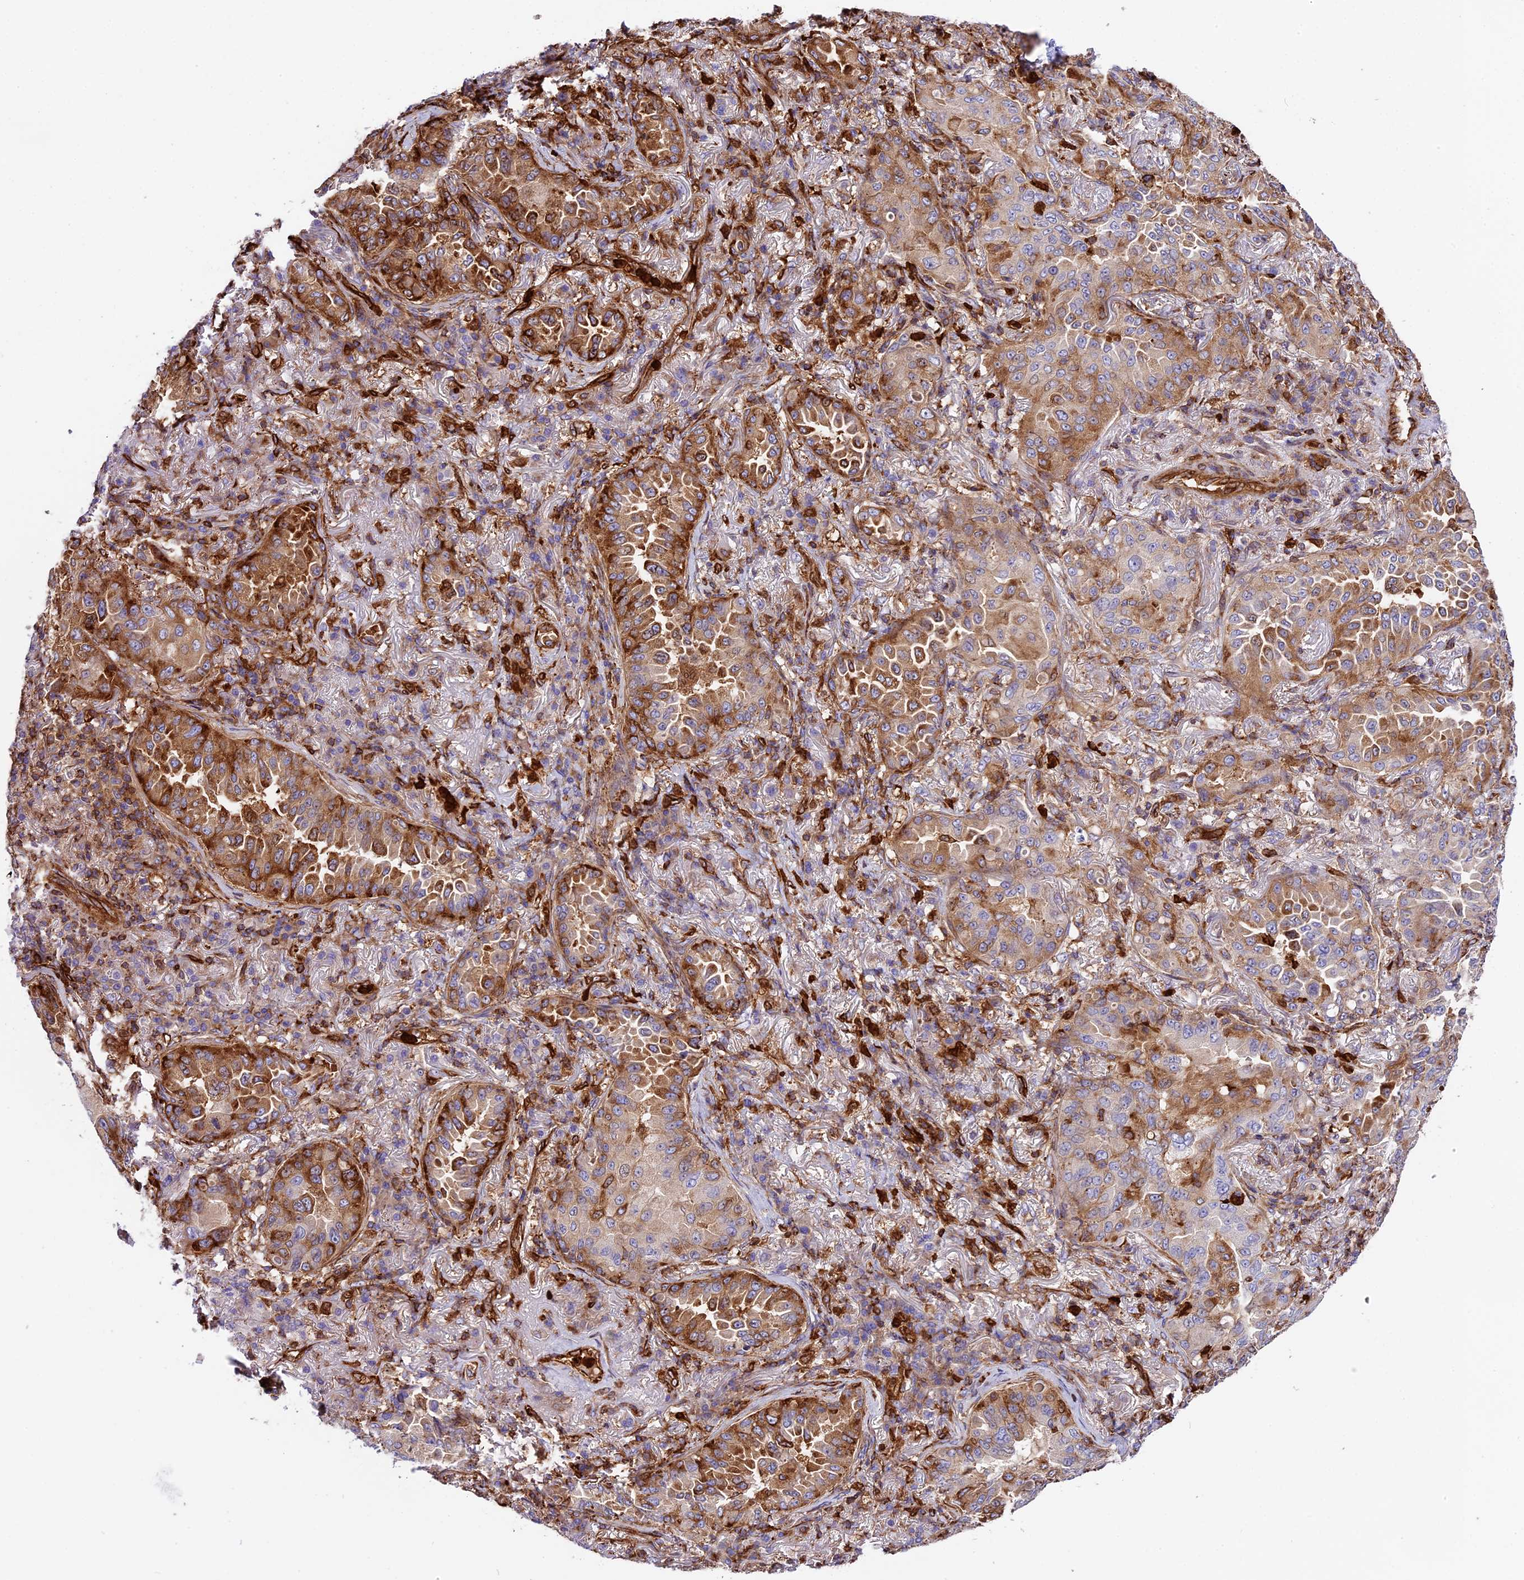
{"staining": {"intensity": "moderate", "quantity": ">75%", "location": "cytoplasmic/membranous"}, "tissue": "lung cancer", "cell_type": "Tumor cells", "image_type": "cancer", "snomed": [{"axis": "morphology", "description": "Adenocarcinoma, NOS"}, {"axis": "topography", "description": "Lung"}], "caption": "Immunohistochemistry (IHC) (DAB) staining of adenocarcinoma (lung) displays moderate cytoplasmic/membranous protein expression in about >75% of tumor cells. Nuclei are stained in blue.", "gene": "CD99L2", "patient": {"sex": "female", "age": 69}}